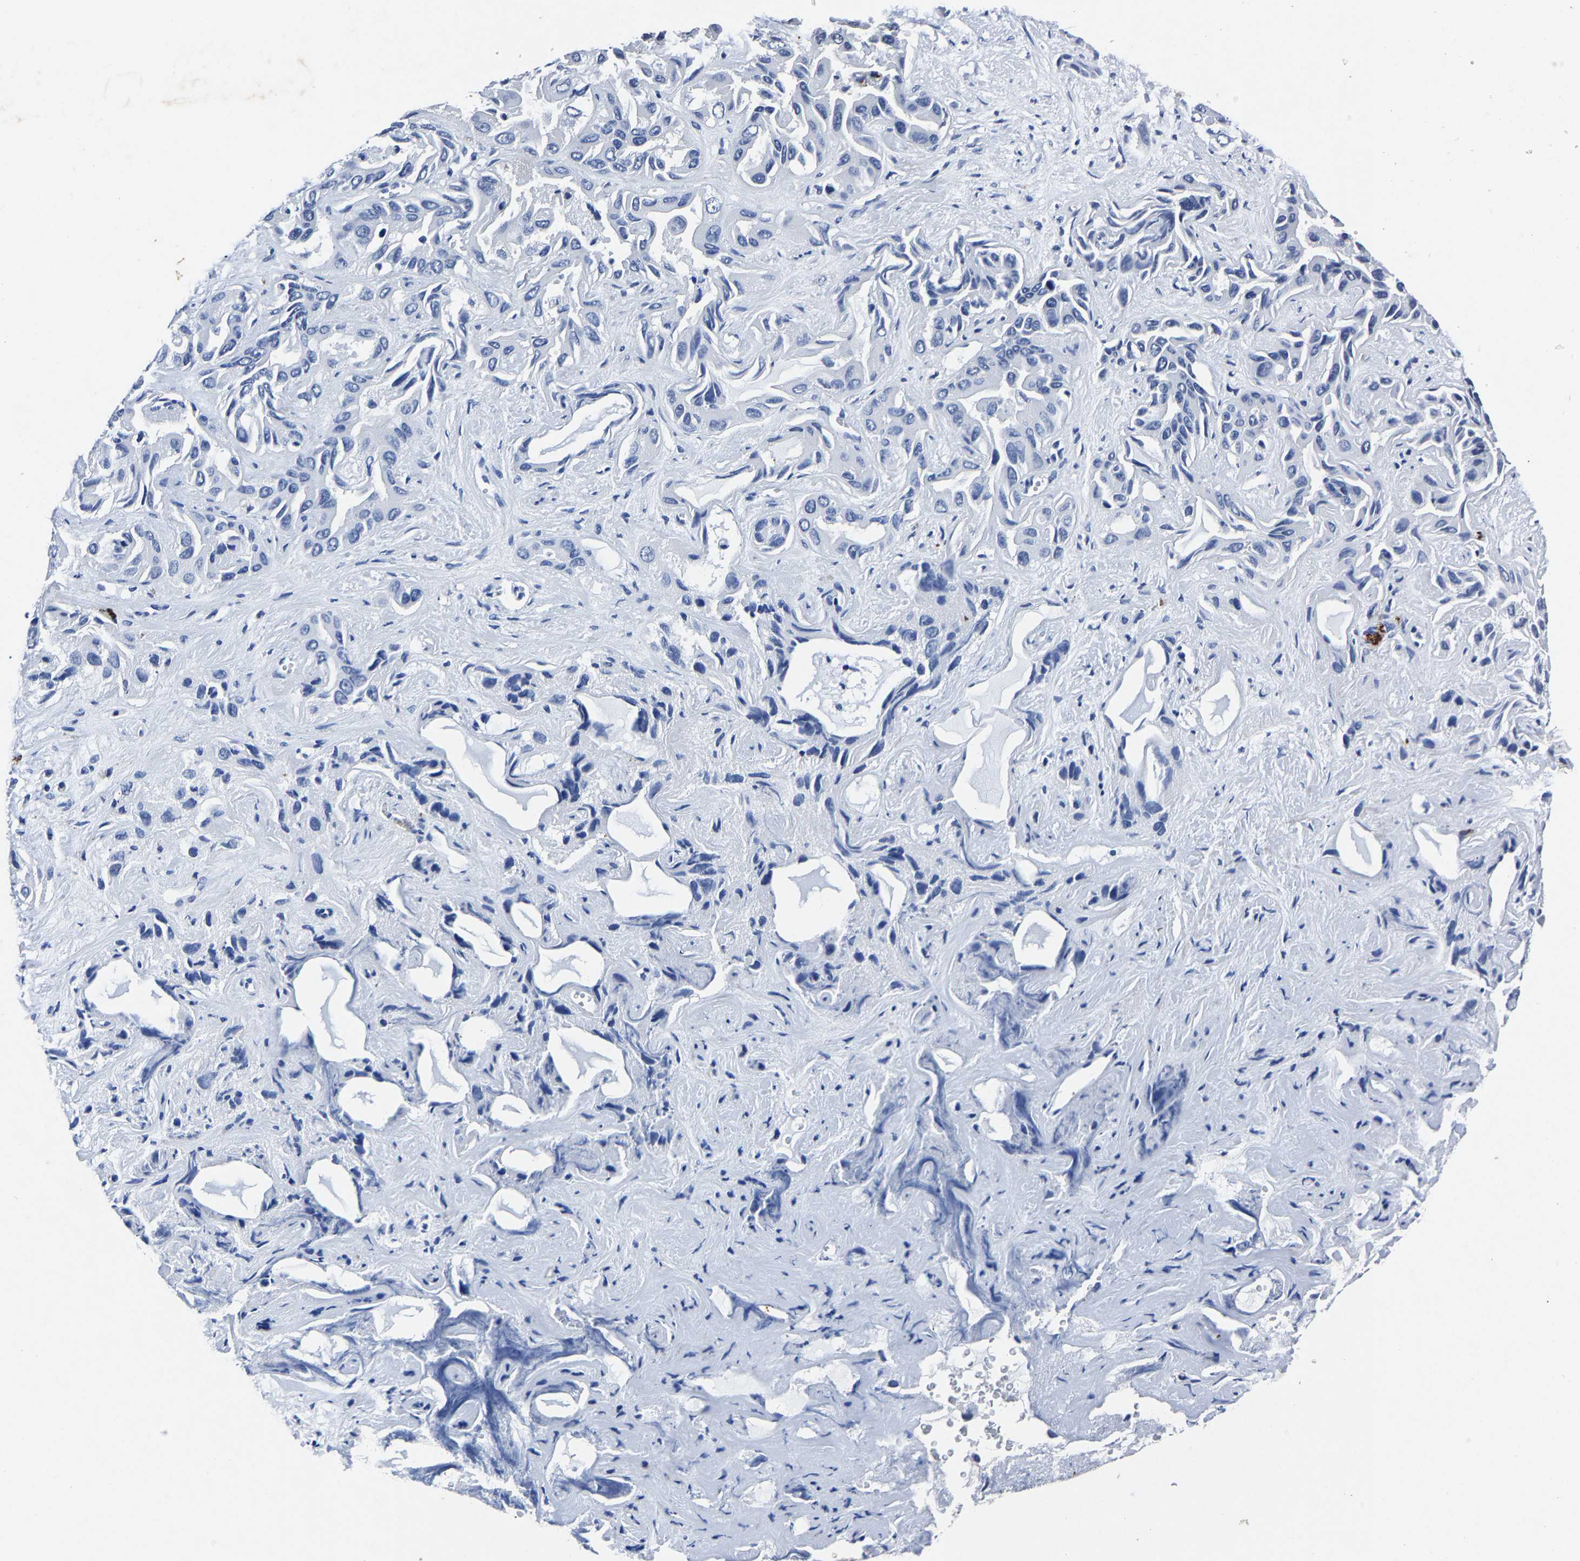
{"staining": {"intensity": "negative", "quantity": "none", "location": "none"}, "tissue": "liver cancer", "cell_type": "Tumor cells", "image_type": "cancer", "snomed": [{"axis": "morphology", "description": "Cholangiocarcinoma"}, {"axis": "topography", "description": "Liver"}], "caption": "Cholangiocarcinoma (liver) was stained to show a protein in brown. There is no significant positivity in tumor cells. (DAB immunohistochemistry (IHC), high magnification).", "gene": "RBM45", "patient": {"sex": "female", "age": 52}}